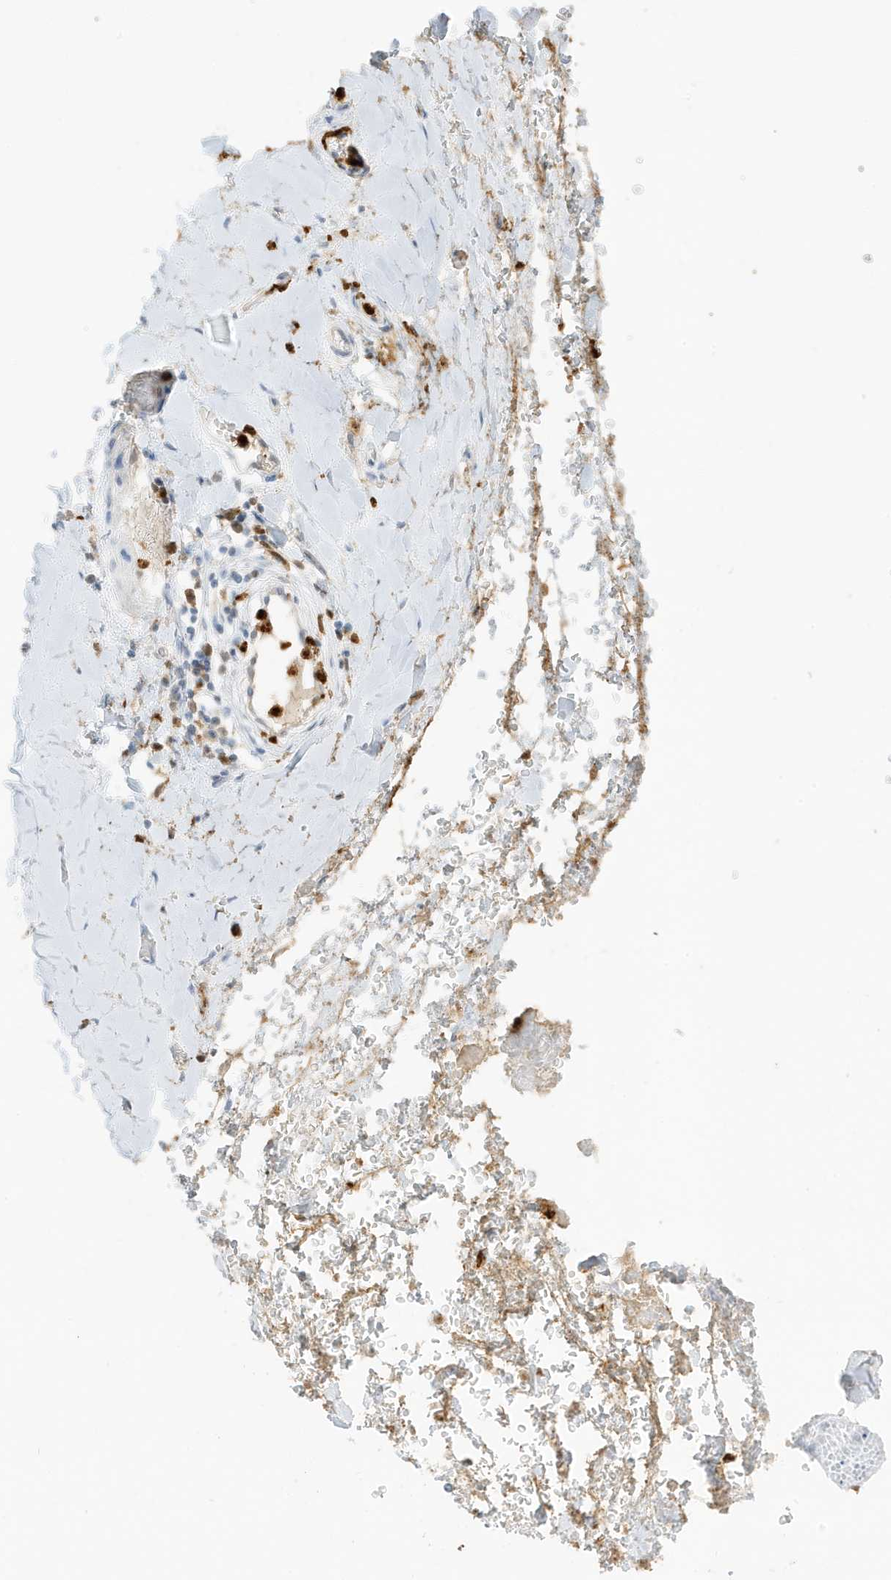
{"staining": {"intensity": "negative", "quantity": "none", "location": "none"}, "tissue": "soft tissue", "cell_type": "Fibroblasts", "image_type": "normal", "snomed": [{"axis": "morphology", "description": "Normal tissue, NOS"}, {"axis": "morphology", "description": "Adenocarcinoma, NOS"}, {"axis": "topography", "description": "Stomach, upper"}, {"axis": "topography", "description": "Peripheral nerve tissue"}], "caption": "The histopathology image demonstrates no staining of fibroblasts in unremarkable soft tissue.", "gene": "GCA", "patient": {"sex": "male", "age": 62}}